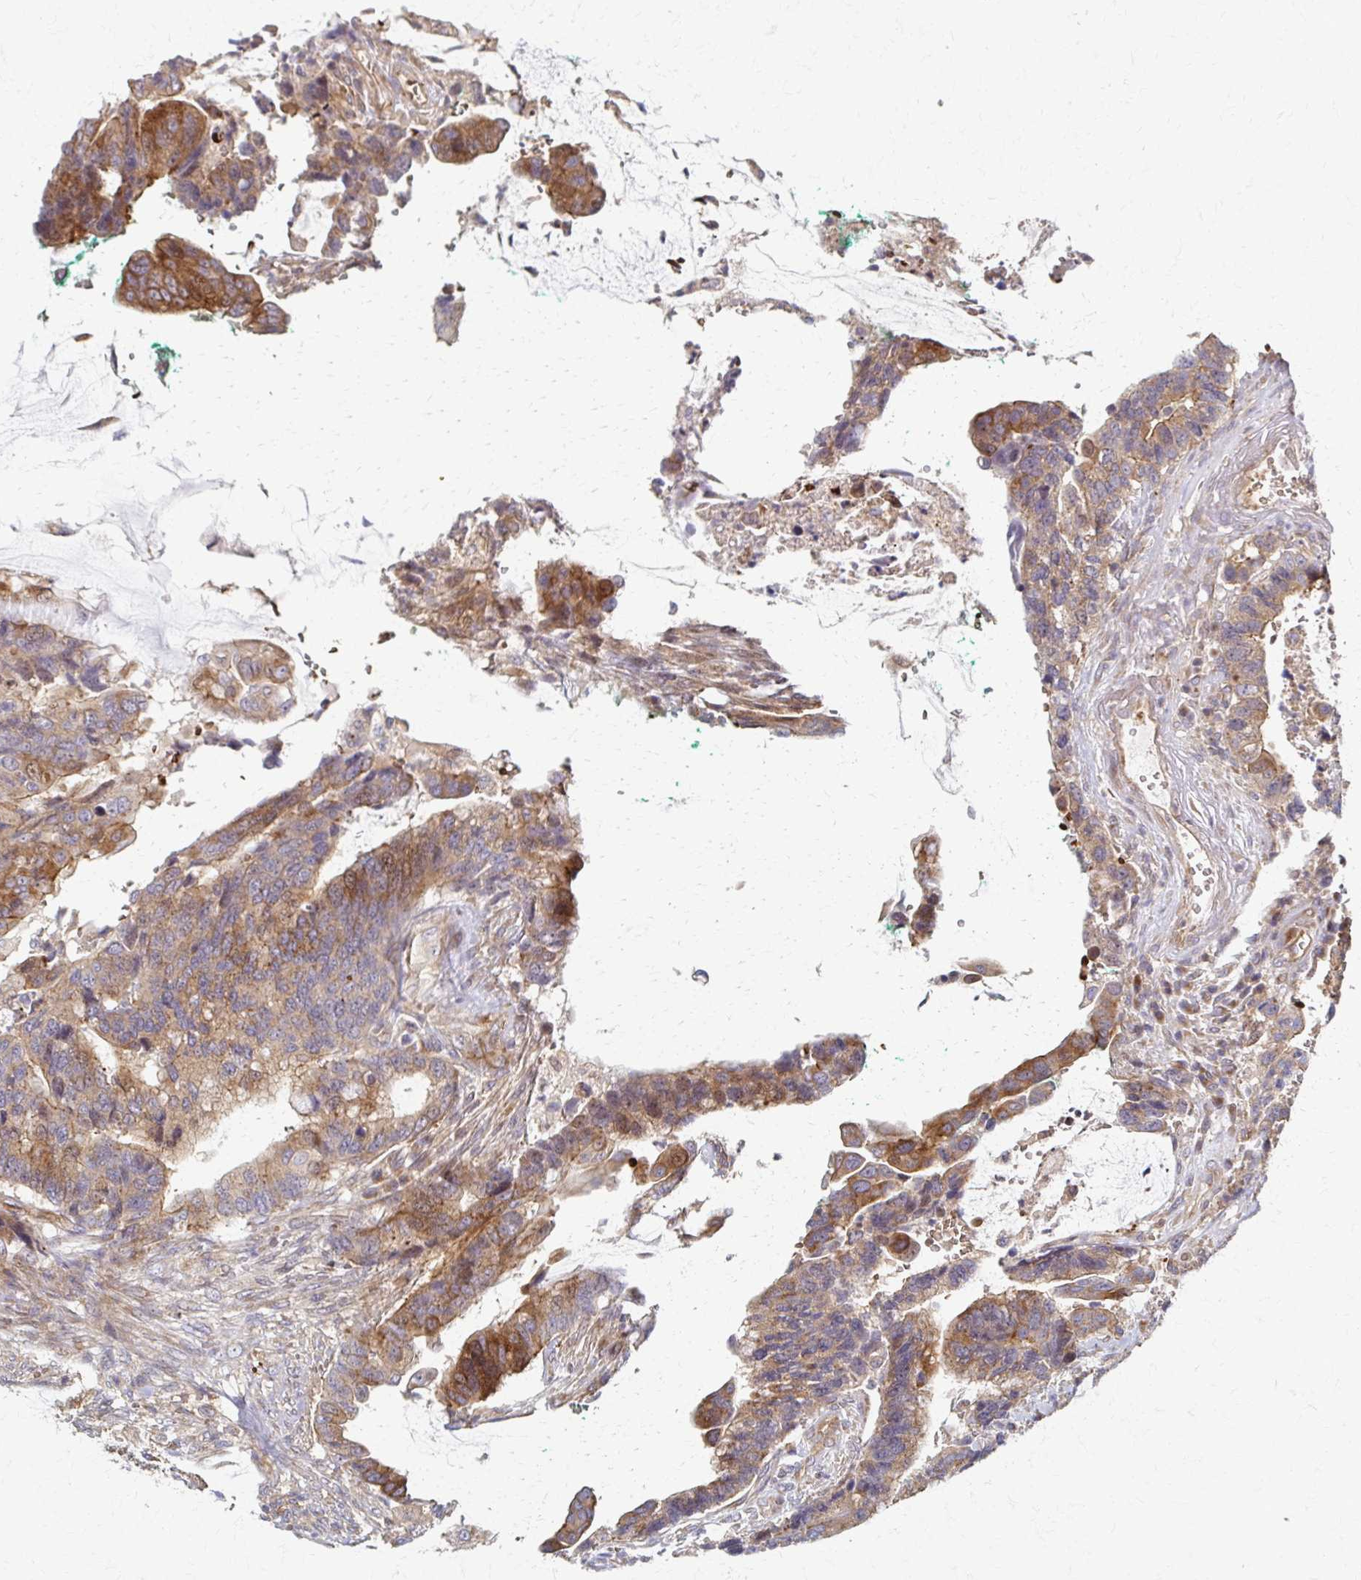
{"staining": {"intensity": "moderate", "quantity": ">75%", "location": "cytoplasmic/membranous"}, "tissue": "colorectal cancer", "cell_type": "Tumor cells", "image_type": "cancer", "snomed": [{"axis": "morphology", "description": "Adenocarcinoma, NOS"}, {"axis": "topography", "description": "Rectum"}], "caption": "Immunohistochemical staining of colorectal adenocarcinoma displays moderate cytoplasmic/membranous protein expression in approximately >75% of tumor cells.", "gene": "SKA2", "patient": {"sex": "female", "age": 59}}